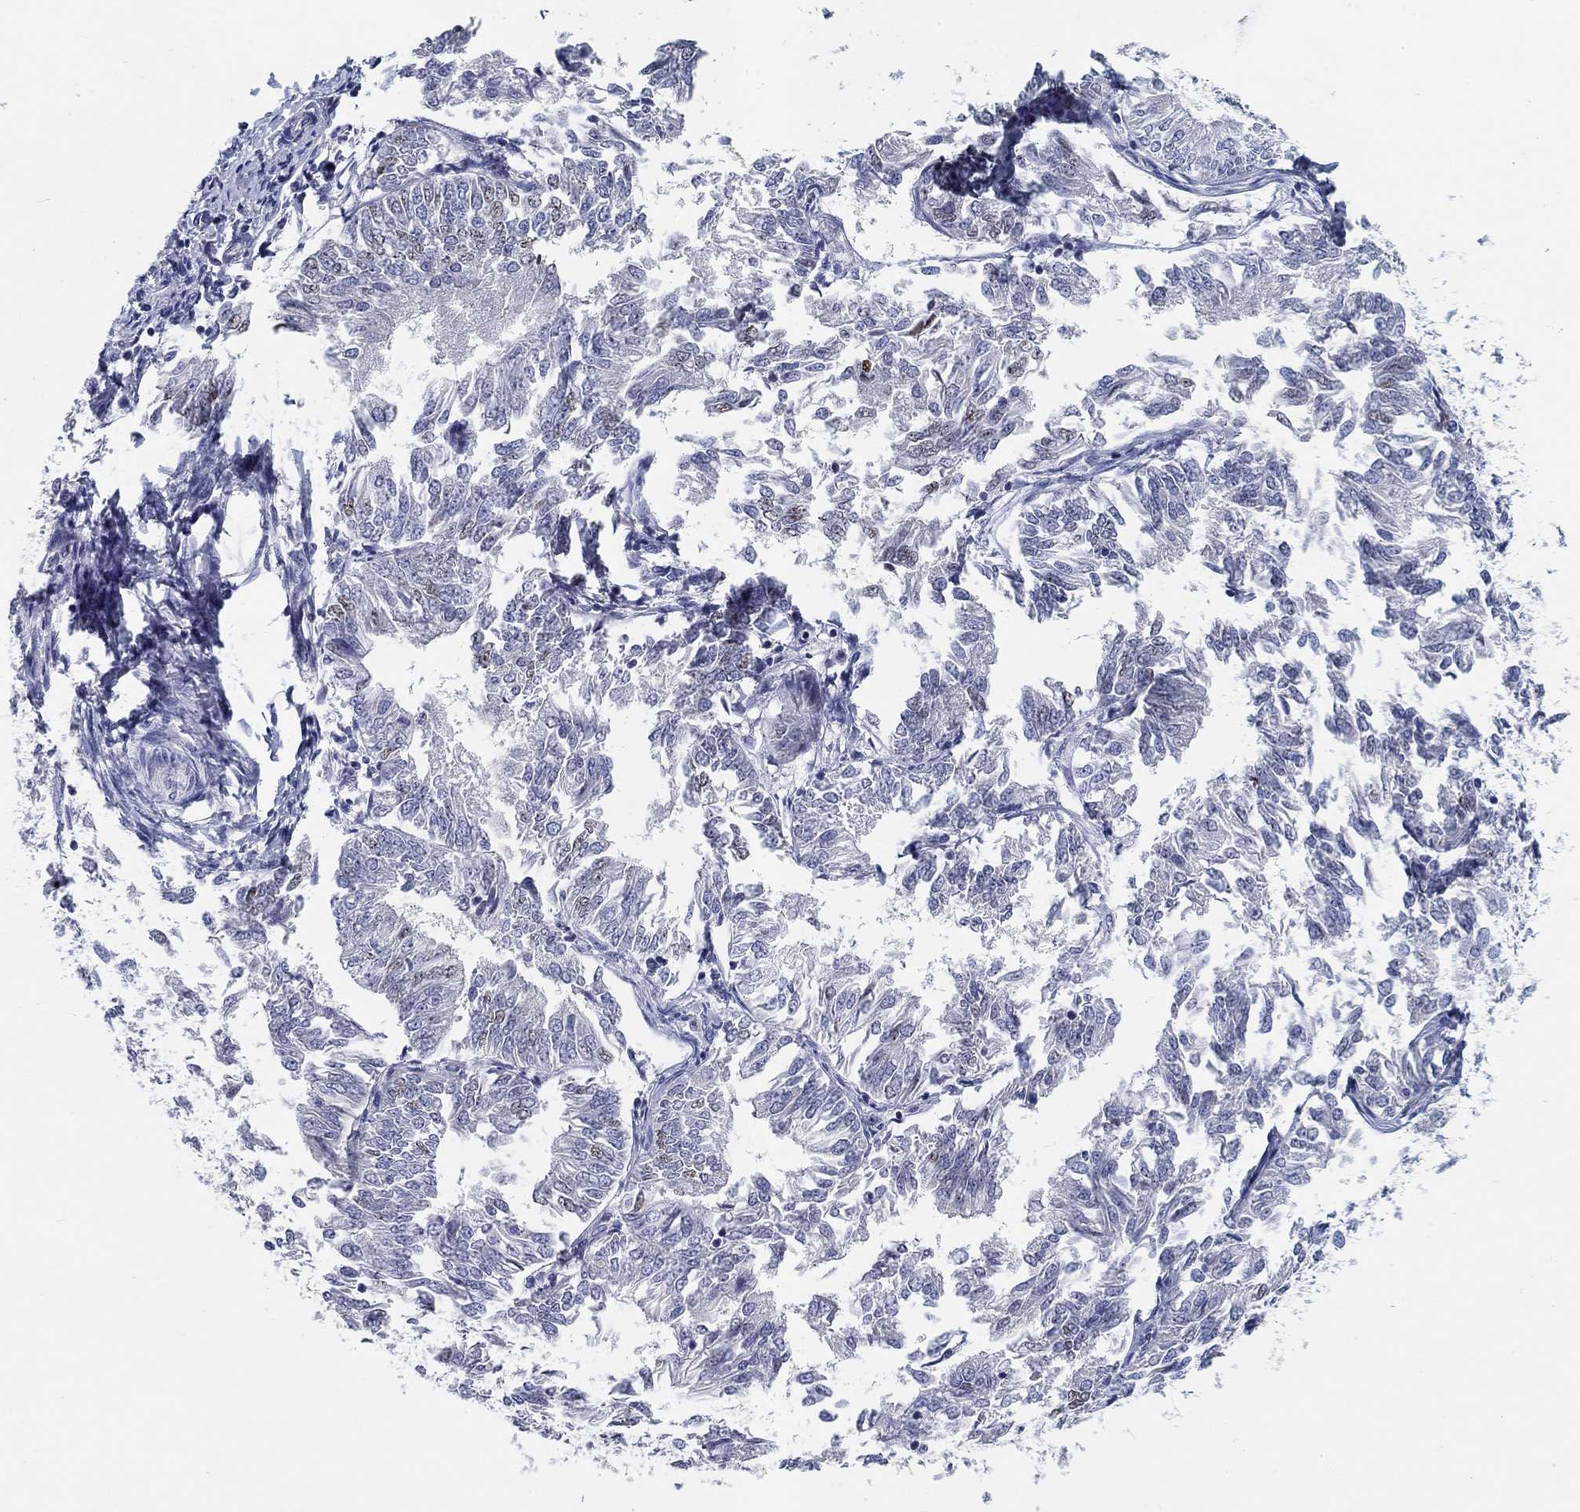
{"staining": {"intensity": "weak", "quantity": "<25%", "location": "nuclear"}, "tissue": "endometrial cancer", "cell_type": "Tumor cells", "image_type": "cancer", "snomed": [{"axis": "morphology", "description": "Adenocarcinoma, NOS"}, {"axis": "topography", "description": "Endometrium"}], "caption": "An image of endometrial cancer (adenocarcinoma) stained for a protein reveals no brown staining in tumor cells. Brightfield microscopy of IHC stained with DAB (brown) and hematoxylin (blue), captured at high magnification.", "gene": "SMIM18", "patient": {"sex": "female", "age": 58}}